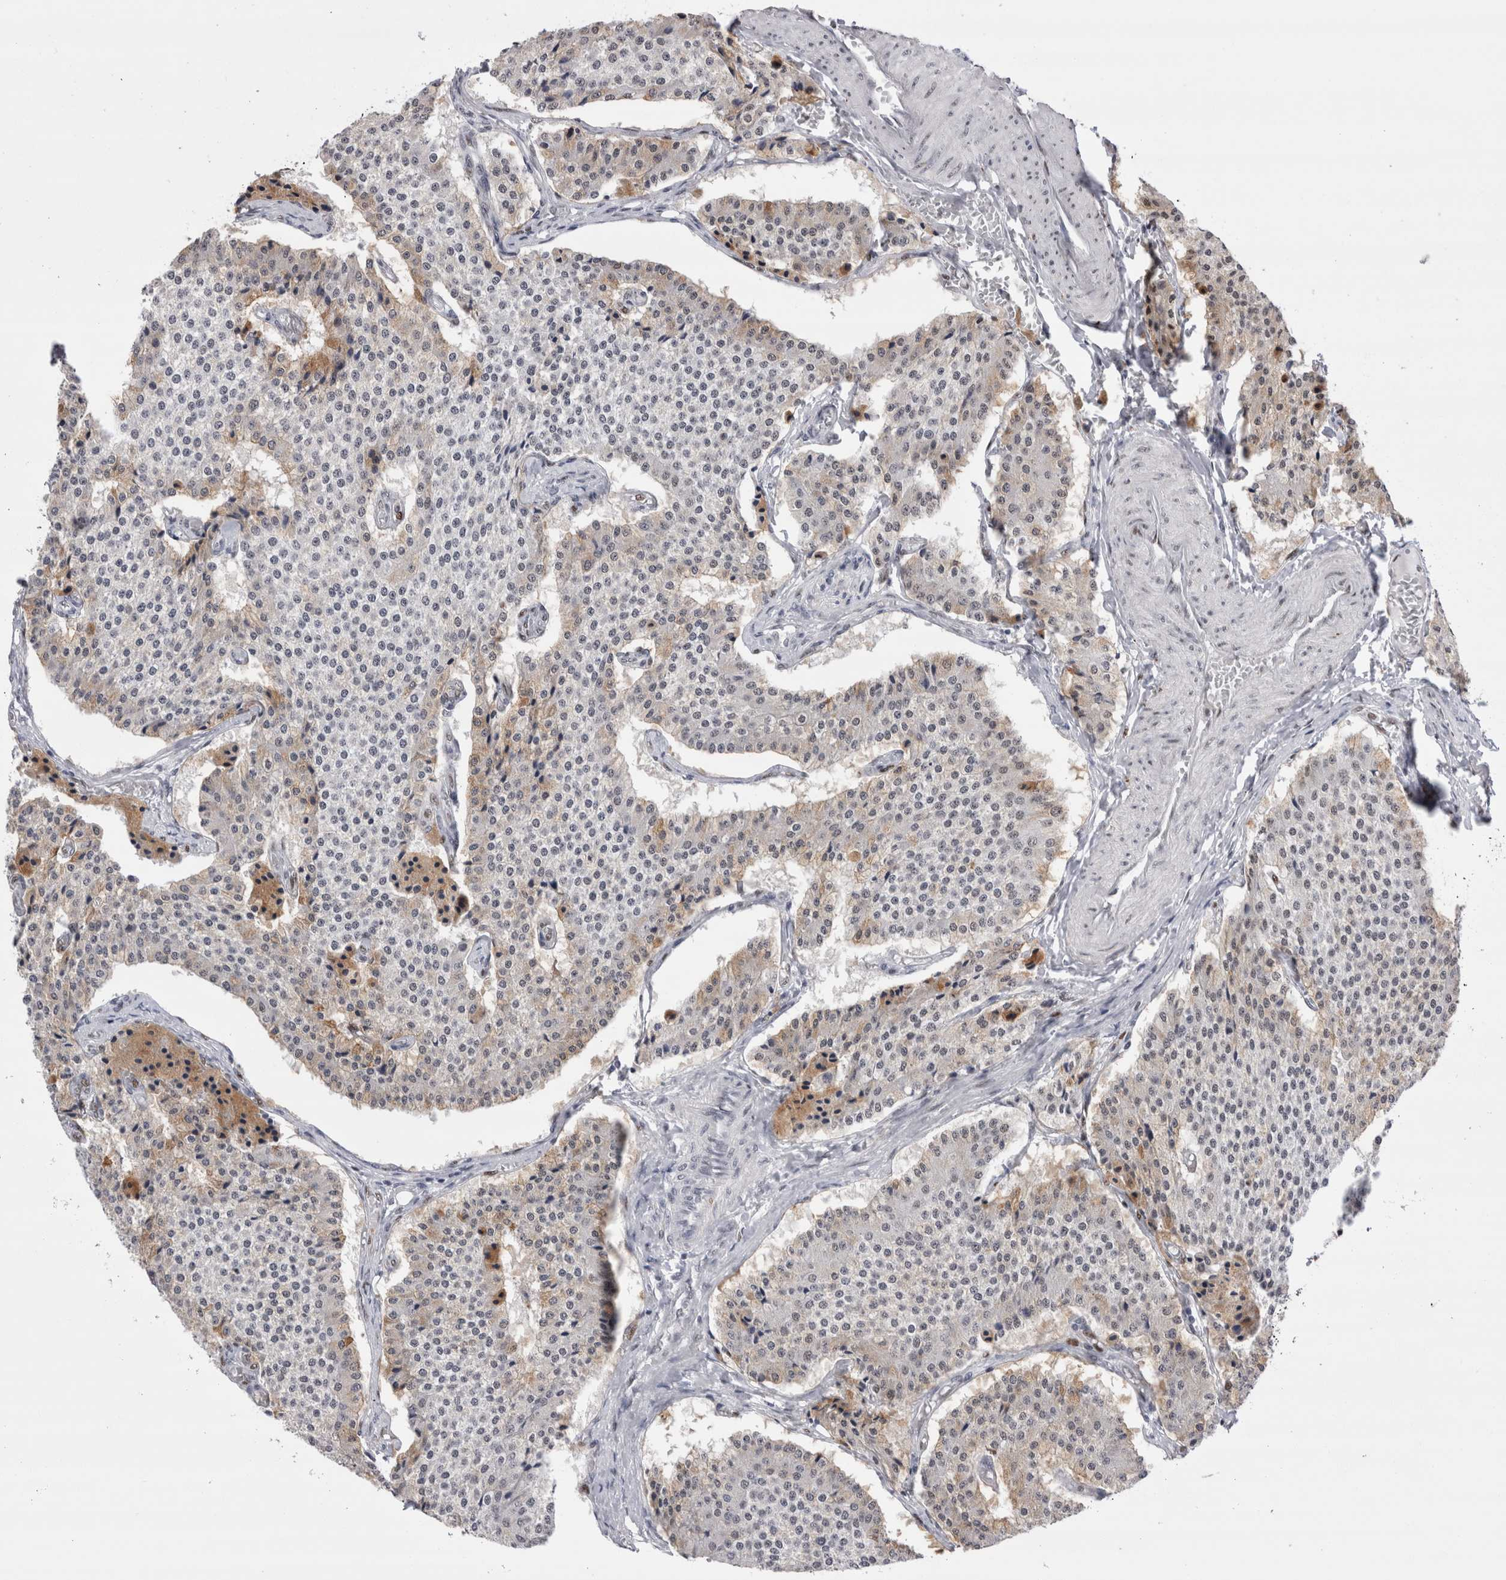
{"staining": {"intensity": "moderate", "quantity": "<25%", "location": "cytoplasmic/membranous"}, "tissue": "carcinoid", "cell_type": "Tumor cells", "image_type": "cancer", "snomed": [{"axis": "morphology", "description": "Carcinoid, malignant, NOS"}, {"axis": "topography", "description": "Colon"}], "caption": "IHC photomicrograph of malignant carcinoid stained for a protein (brown), which exhibits low levels of moderate cytoplasmic/membranous staining in about <25% of tumor cells.", "gene": "RBM6", "patient": {"sex": "female", "age": 52}}